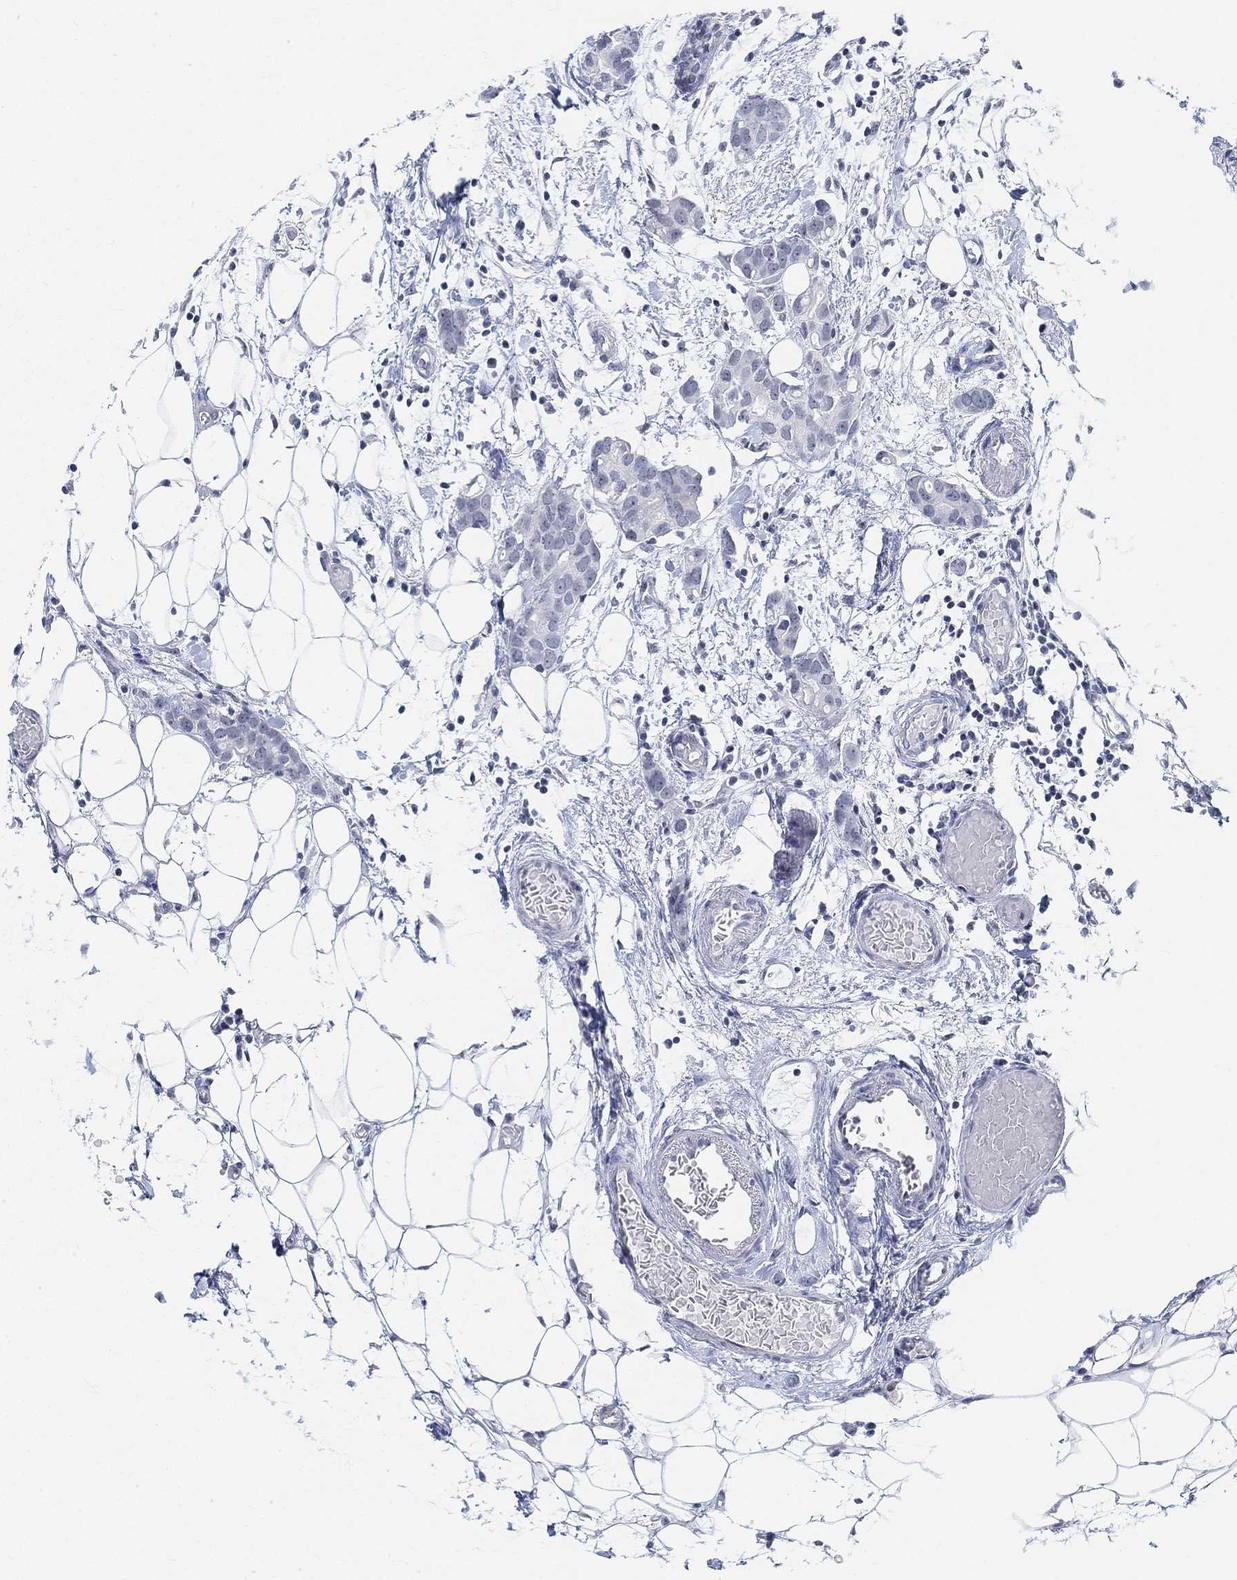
{"staining": {"intensity": "negative", "quantity": "none", "location": "none"}, "tissue": "breast cancer", "cell_type": "Tumor cells", "image_type": "cancer", "snomed": [{"axis": "morphology", "description": "Duct carcinoma"}, {"axis": "topography", "description": "Breast"}], "caption": "High power microscopy image of an immunohistochemistry (IHC) image of breast cancer, revealing no significant positivity in tumor cells.", "gene": "PURG", "patient": {"sex": "female", "age": 83}}